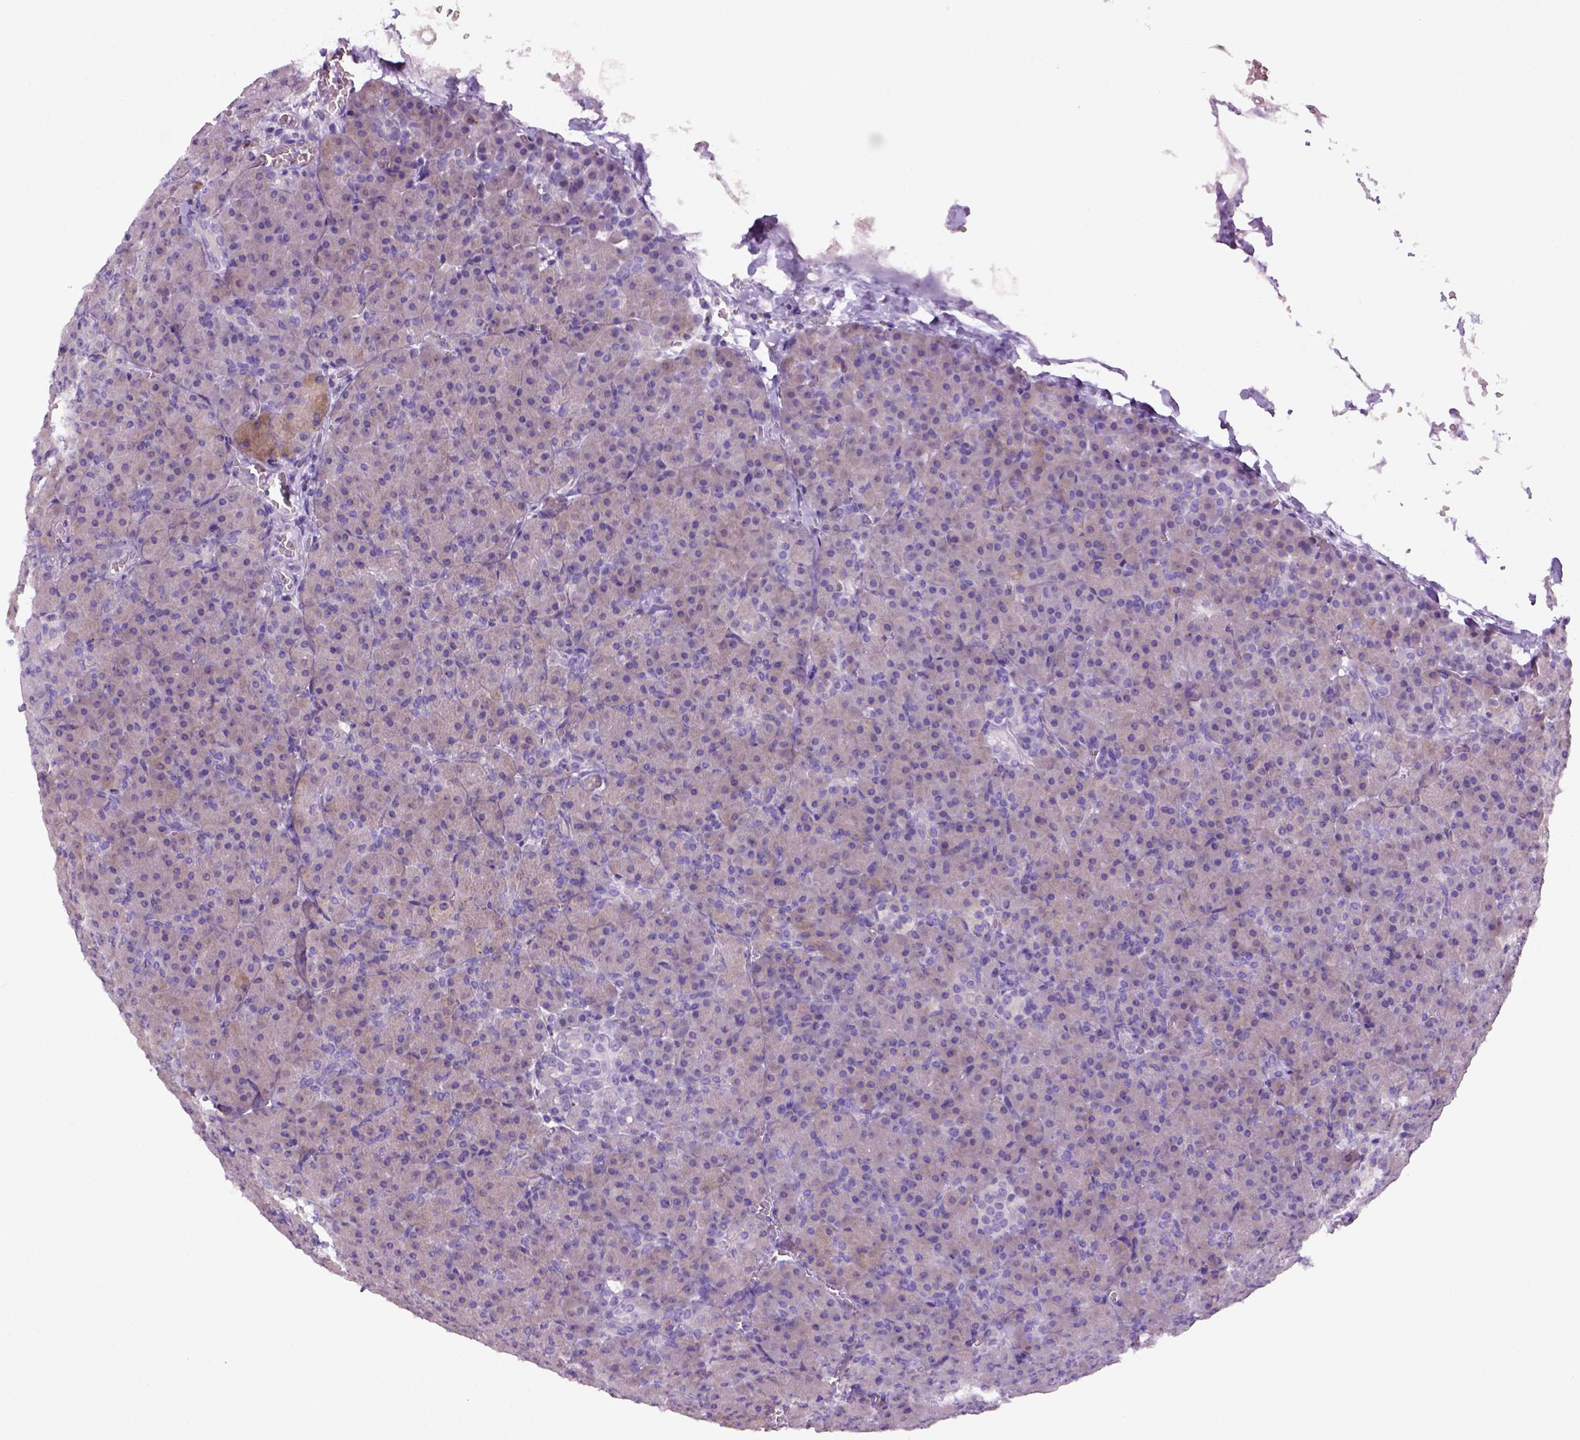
{"staining": {"intensity": "moderate", "quantity": "25%-75%", "location": "cytoplasmic/membranous"}, "tissue": "pancreas", "cell_type": "Exocrine glandular cells", "image_type": "normal", "snomed": [{"axis": "morphology", "description": "Normal tissue, NOS"}, {"axis": "topography", "description": "Pancreas"}], "caption": "Immunohistochemical staining of benign pancreas shows moderate cytoplasmic/membranous protein staining in about 25%-75% of exocrine glandular cells. Ihc stains the protein of interest in brown and the nuclei are stained blue.", "gene": "DNAH11", "patient": {"sex": "female", "age": 74}}